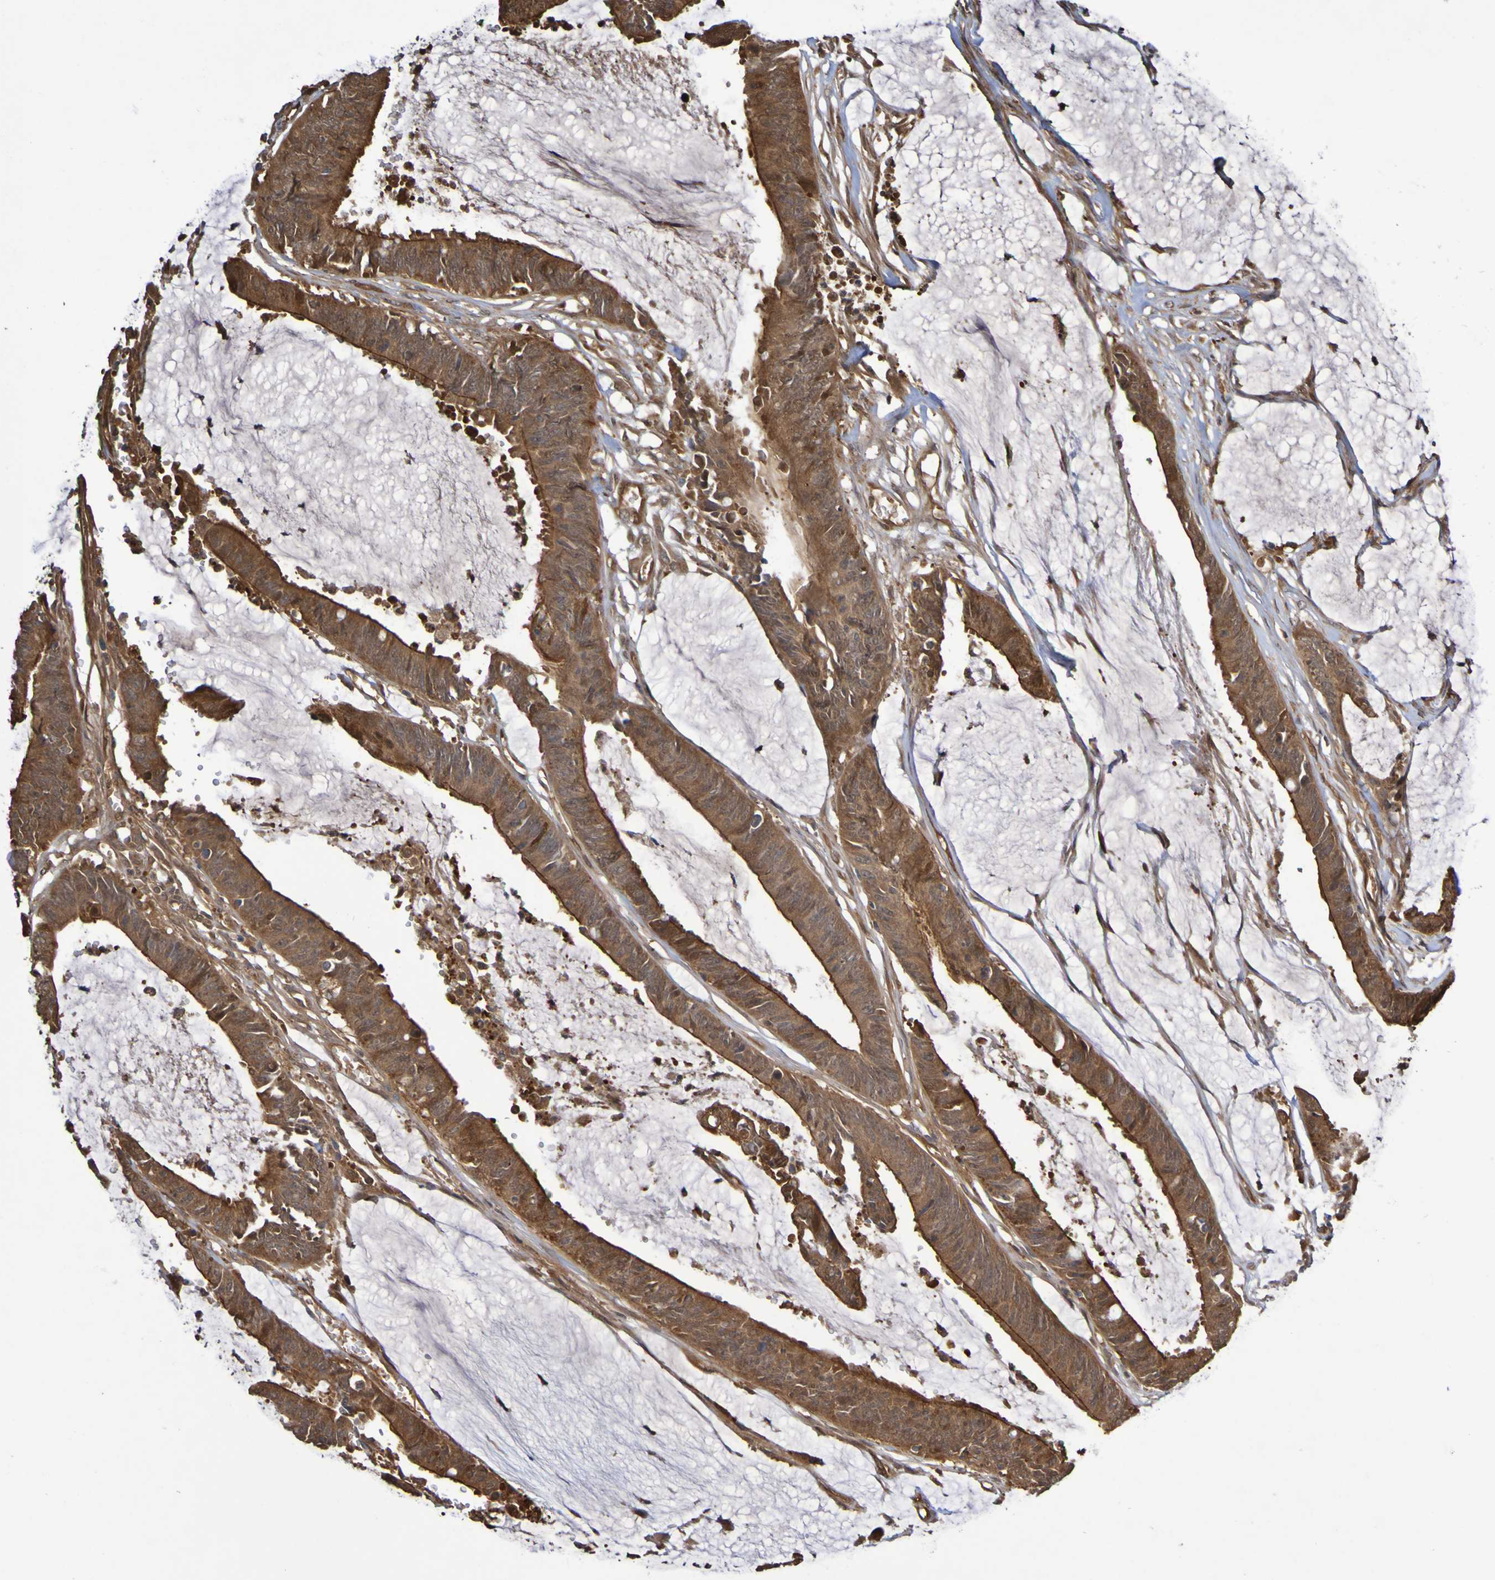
{"staining": {"intensity": "strong", "quantity": ">75%", "location": "cytoplasmic/membranous"}, "tissue": "colorectal cancer", "cell_type": "Tumor cells", "image_type": "cancer", "snomed": [{"axis": "morphology", "description": "Adenocarcinoma, NOS"}, {"axis": "topography", "description": "Rectum"}], "caption": "Strong cytoplasmic/membranous expression is identified in about >75% of tumor cells in colorectal cancer.", "gene": "SERPINB6", "patient": {"sex": "female", "age": 66}}